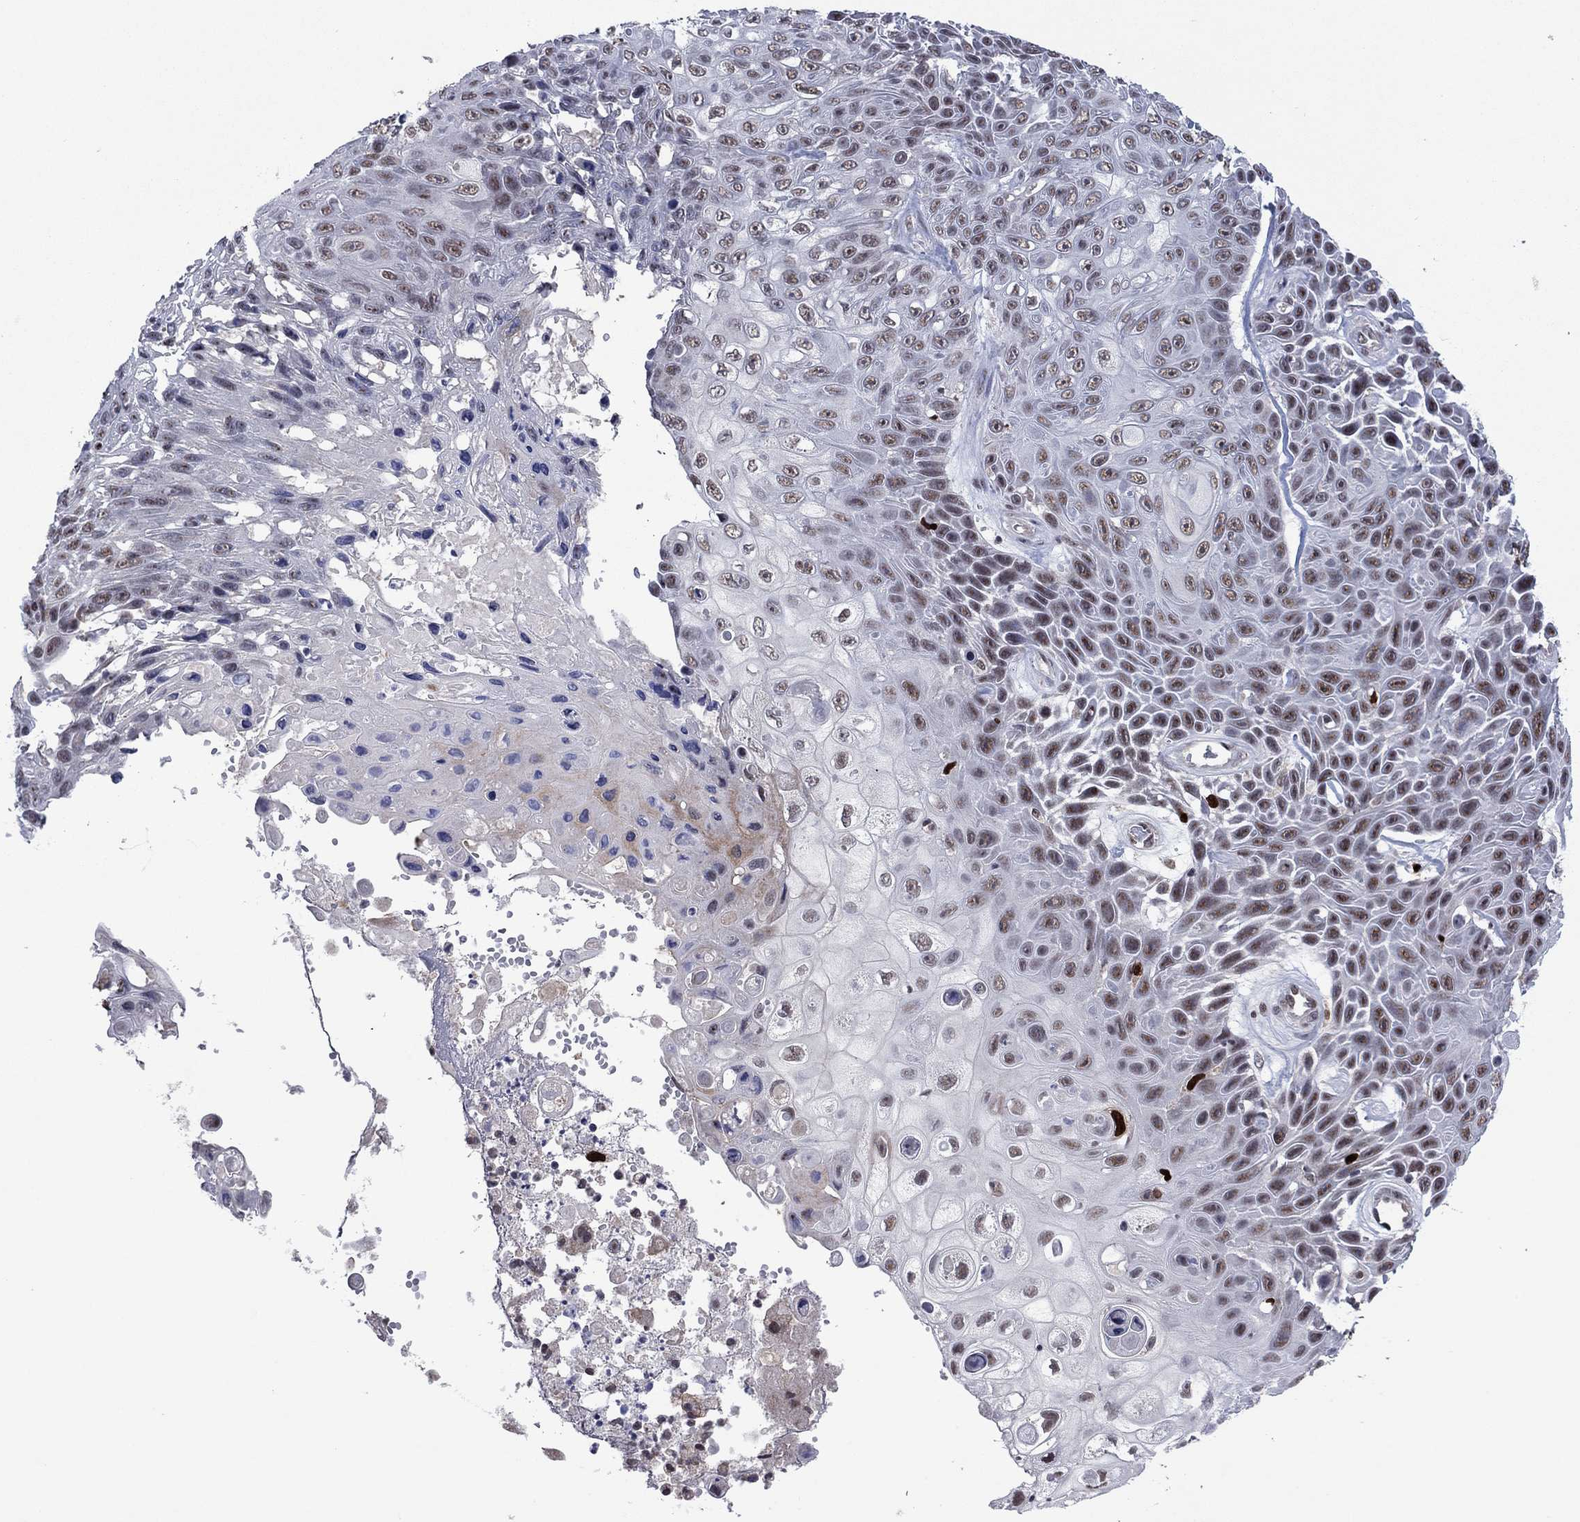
{"staining": {"intensity": "strong", "quantity": "<25%", "location": "nuclear"}, "tissue": "skin cancer", "cell_type": "Tumor cells", "image_type": "cancer", "snomed": [{"axis": "morphology", "description": "Squamous cell carcinoma, NOS"}, {"axis": "topography", "description": "Skin"}], "caption": "Strong nuclear protein expression is seen in about <25% of tumor cells in skin cancer (squamous cell carcinoma).", "gene": "CDCA5", "patient": {"sex": "male", "age": 82}}